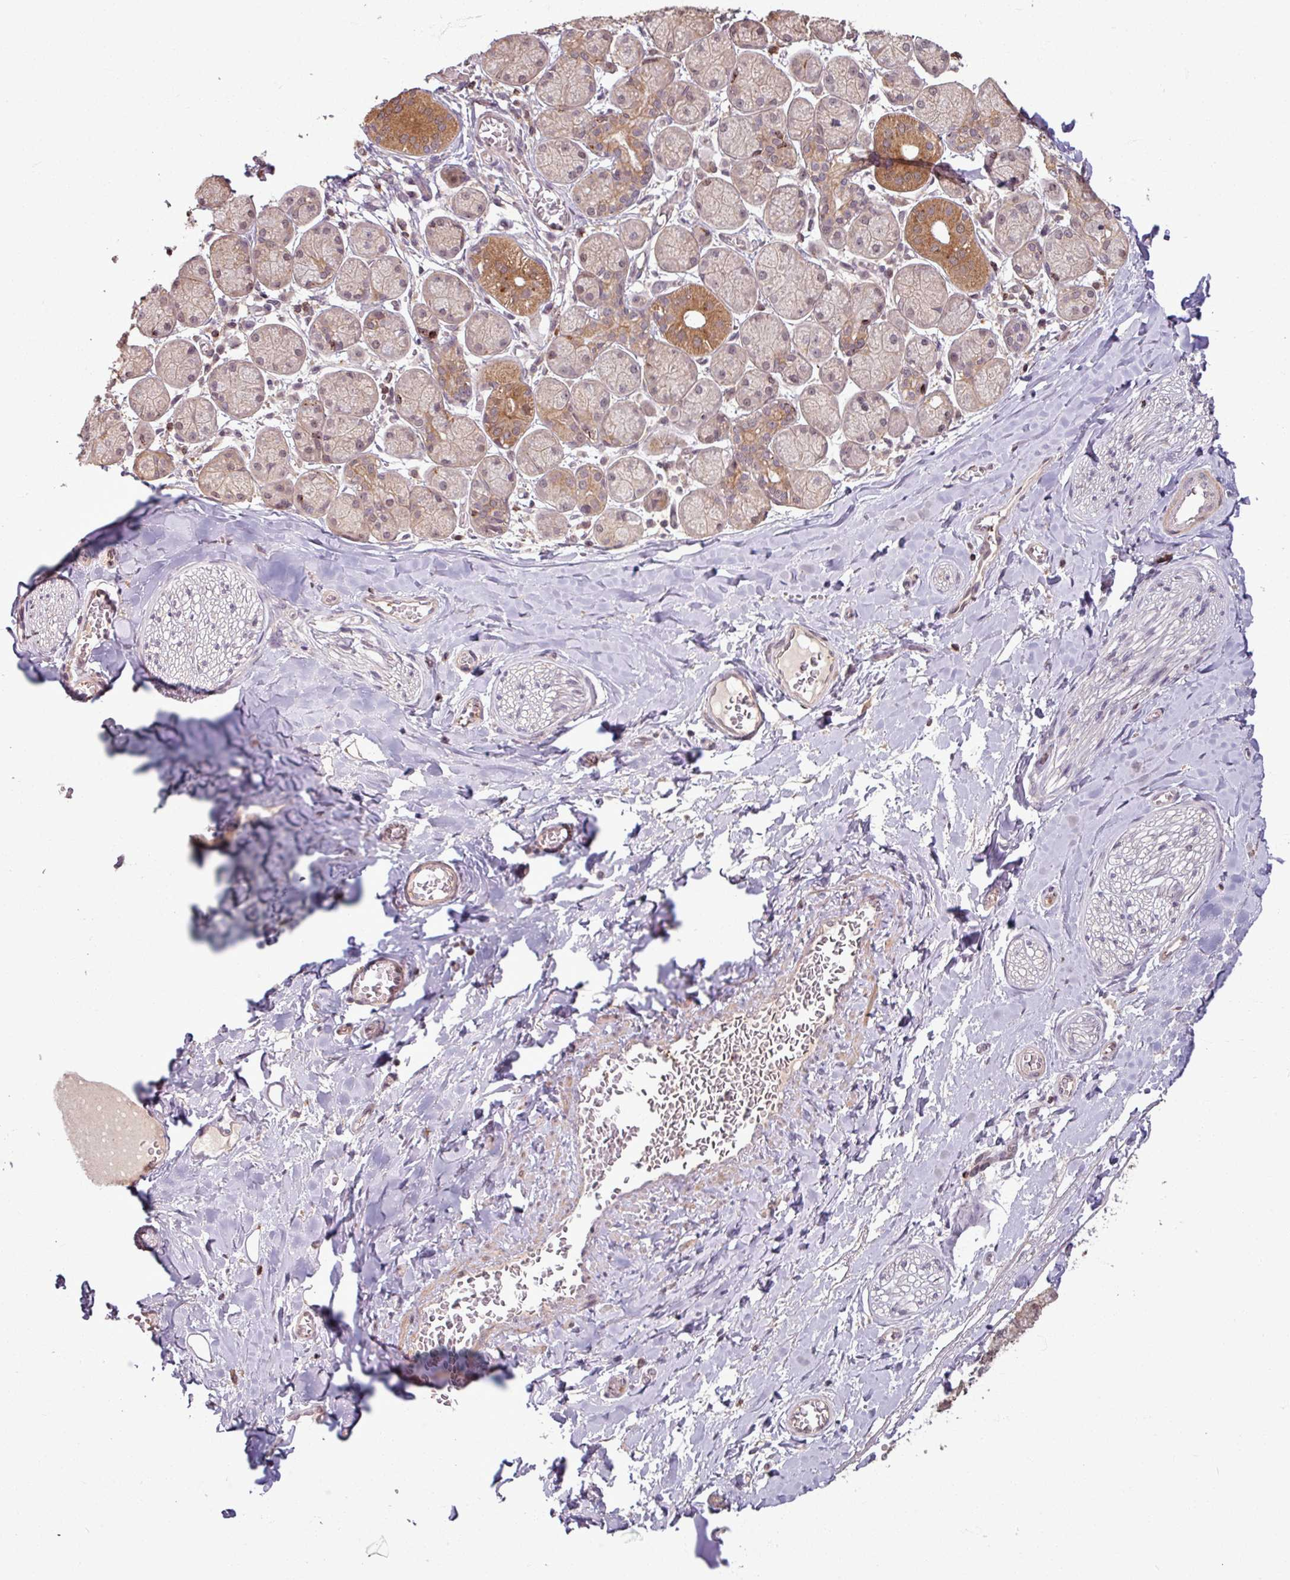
{"staining": {"intensity": "negative", "quantity": "none", "location": "none"}, "tissue": "adipose tissue", "cell_type": "Adipocytes", "image_type": "normal", "snomed": [{"axis": "morphology", "description": "Normal tissue, NOS"}, {"axis": "topography", "description": "Salivary gland"}, {"axis": "topography", "description": "Peripheral nerve tissue"}], "caption": "IHC histopathology image of normal human adipose tissue stained for a protein (brown), which shows no expression in adipocytes.", "gene": "OR6B1", "patient": {"sex": "female", "age": 24}}